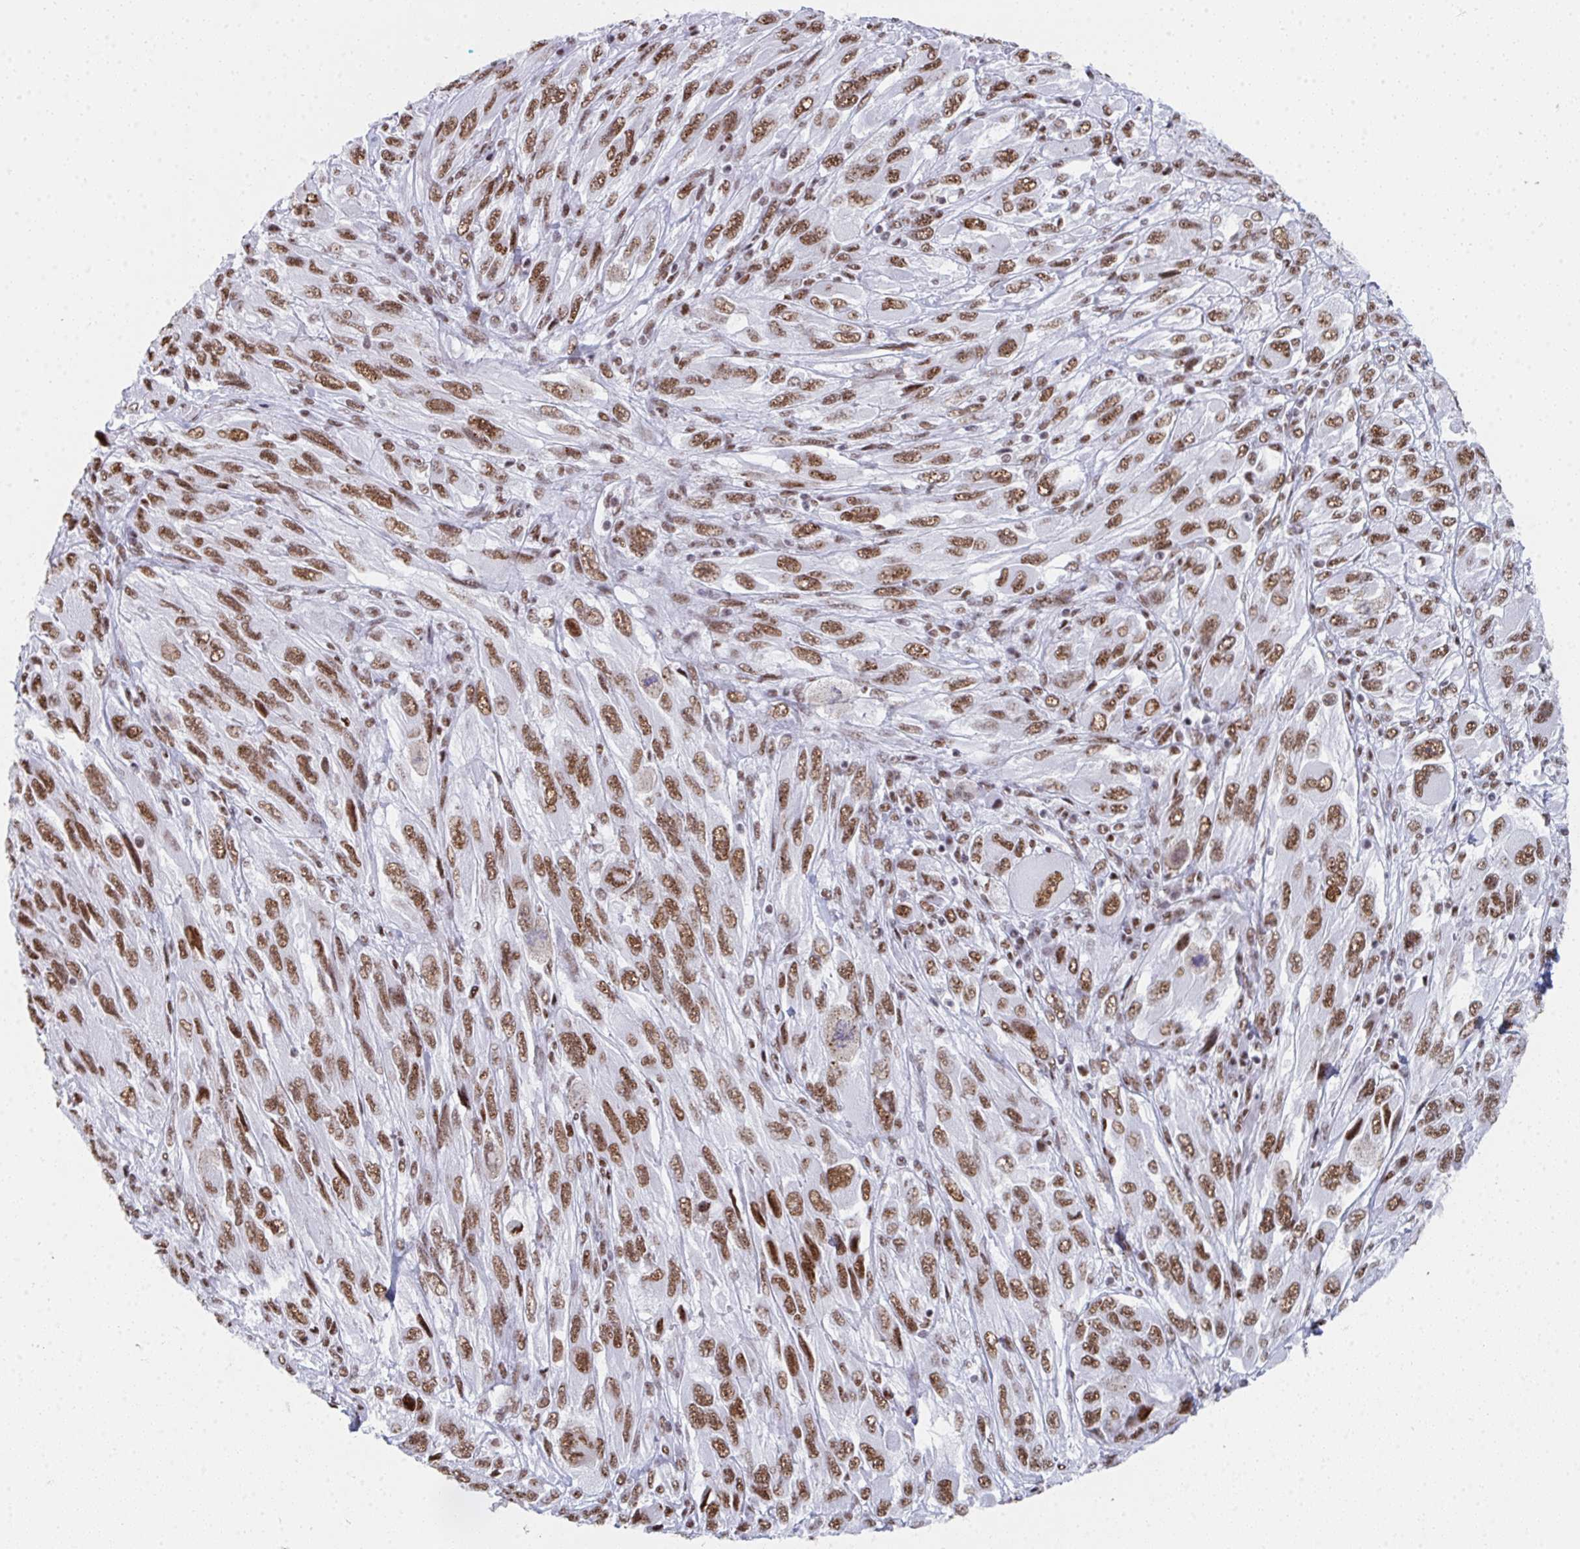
{"staining": {"intensity": "moderate", "quantity": ">75%", "location": "nuclear"}, "tissue": "melanoma", "cell_type": "Tumor cells", "image_type": "cancer", "snomed": [{"axis": "morphology", "description": "Malignant melanoma, NOS"}, {"axis": "topography", "description": "Skin"}], "caption": "Human malignant melanoma stained with a brown dye demonstrates moderate nuclear positive staining in about >75% of tumor cells.", "gene": "SNRNP70", "patient": {"sex": "female", "age": 91}}